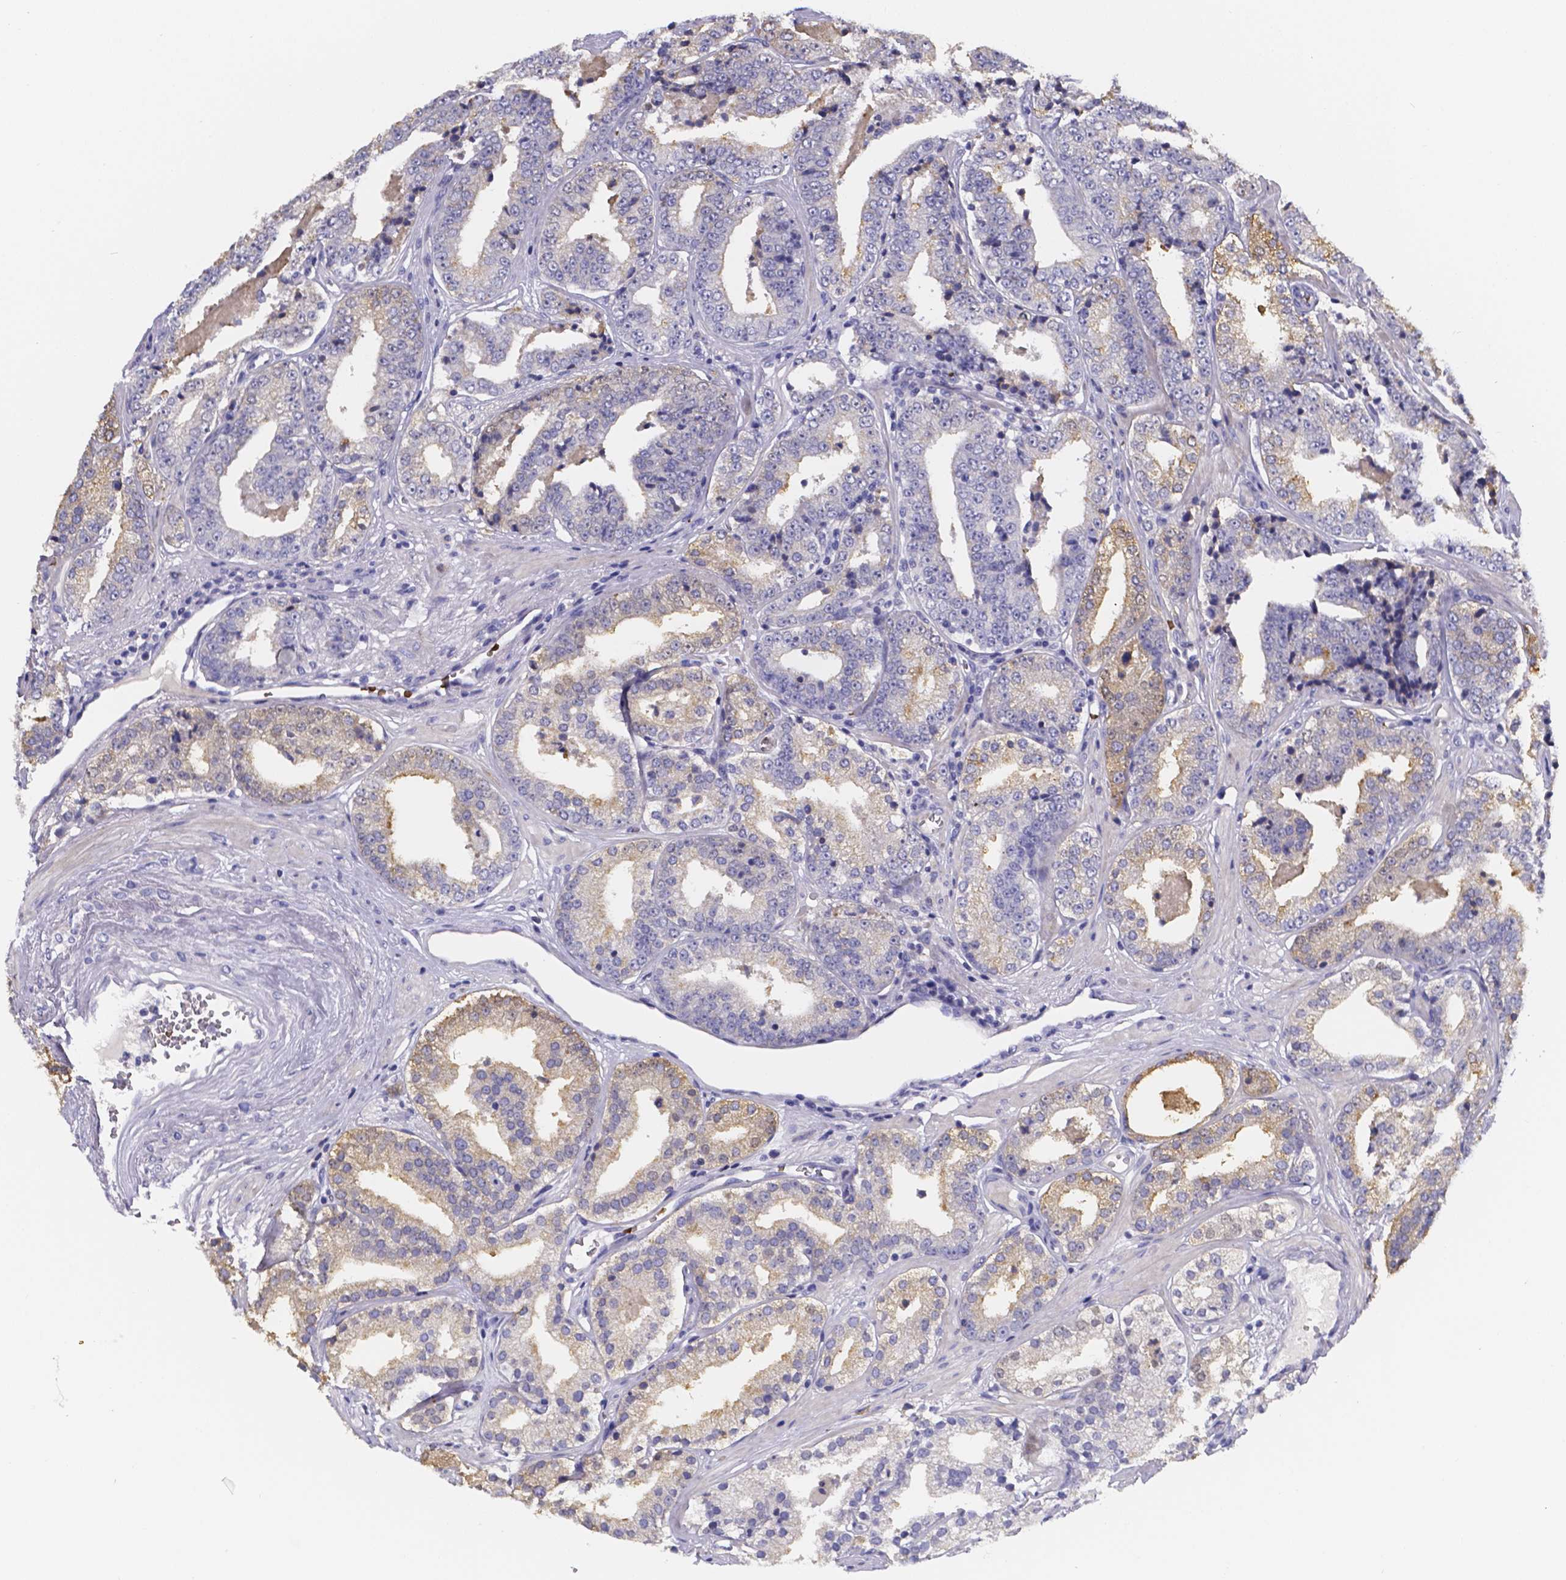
{"staining": {"intensity": "weak", "quantity": "<25%", "location": "cytoplasmic/membranous"}, "tissue": "prostate cancer", "cell_type": "Tumor cells", "image_type": "cancer", "snomed": [{"axis": "morphology", "description": "Adenocarcinoma, Low grade"}, {"axis": "topography", "description": "Prostate"}], "caption": "High magnification brightfield microscopy of low-grade adenocarcinoma (prostate) stained with DAB (brown) and counterstained with hematoxylin (blue): tumor cells show no significant positivity.", "gene": "GABRA3", "patient": {"sex": "male", "age": 60}}